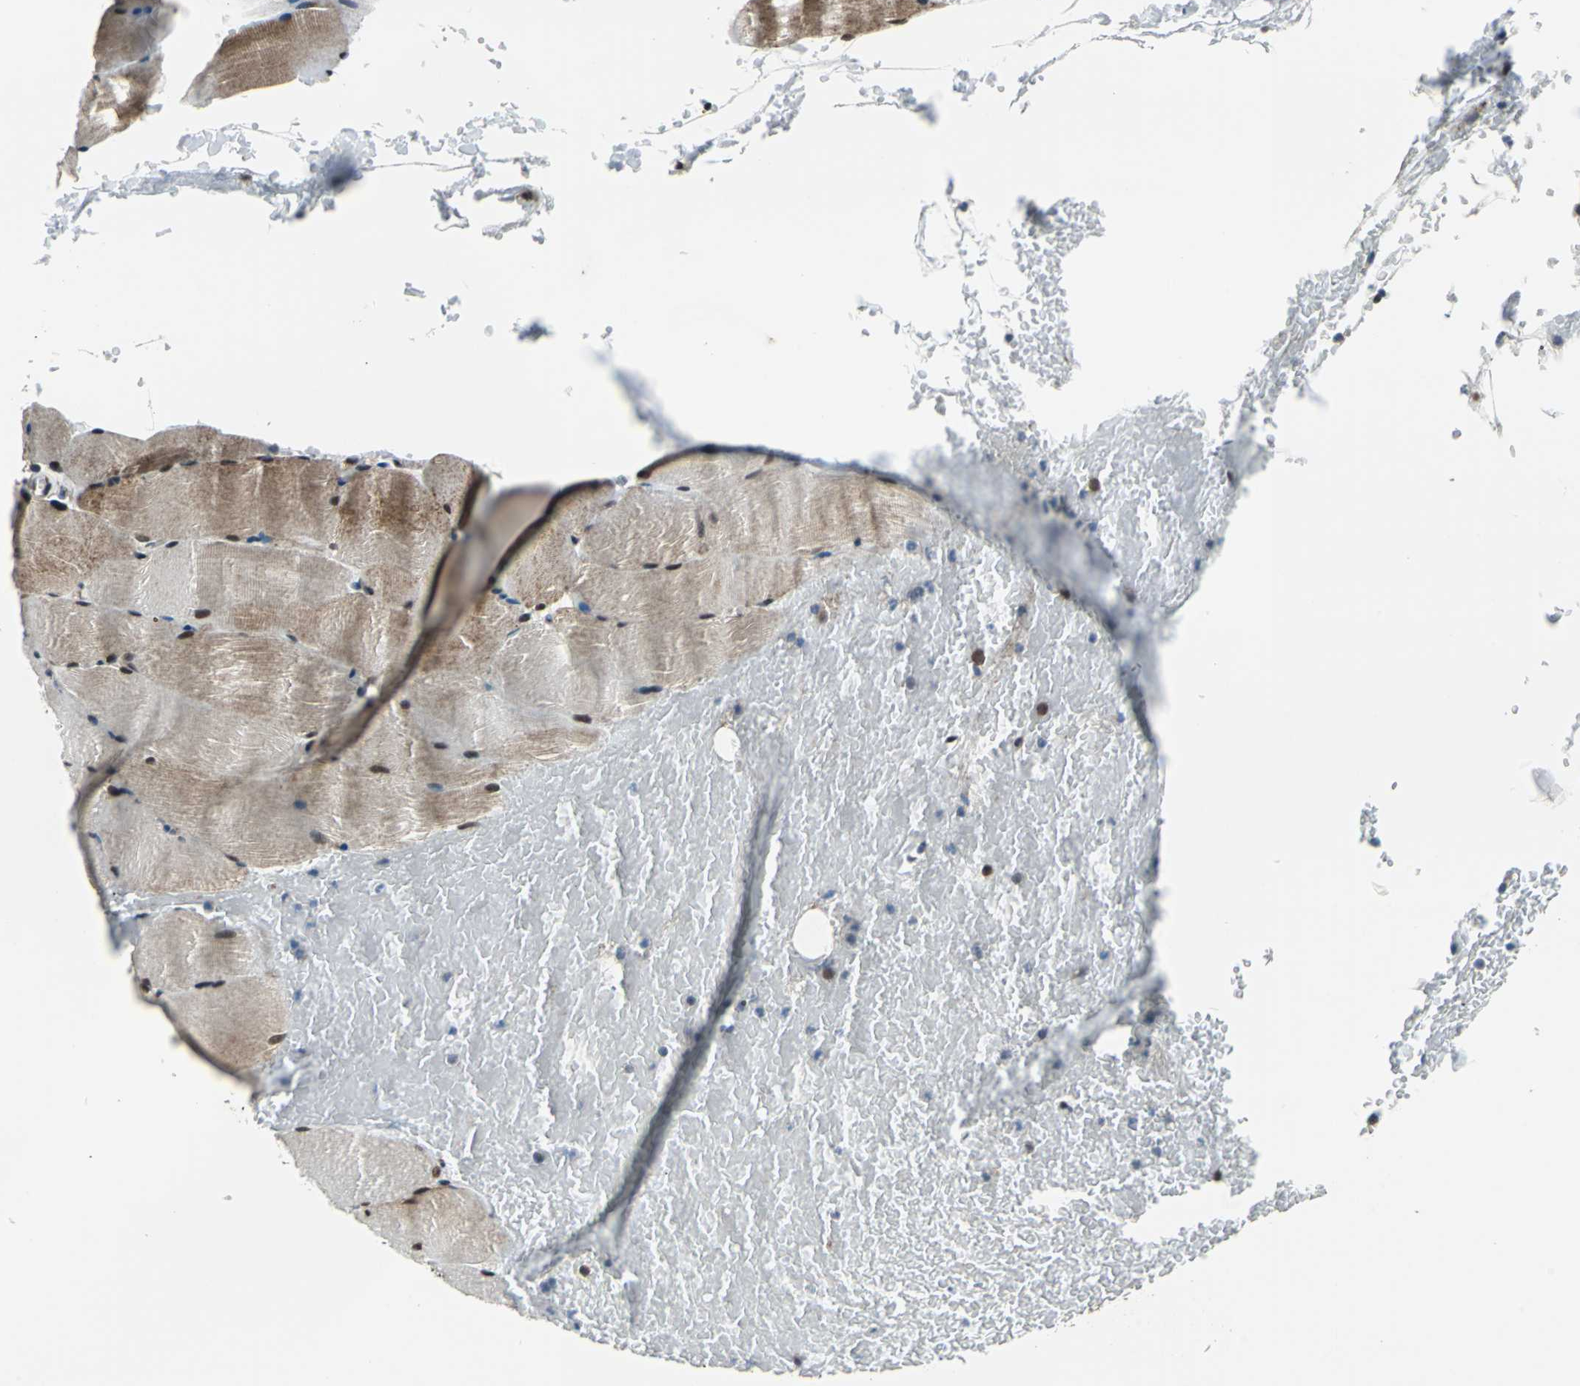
{"staining": {"intensity": "moderate", "quantity": "25%-75%", "location": "cytoplasmic/membranous,nuclear"}, "tissue": "skeletal muscle", "cell_type": "Myocytes", "image_type": "normal", "snomed": [{"axis": "morphology", "description": "Normal tissue, NOS"}, {"axis": "topography", "description": "Skeletal muscle"}, {"axis": "topography", "description": "Parathyroid gland"}], "caption": "Immunohistochemical staining of unremarkable human skeletal muscle exhibits 25%-75% levels of moderate cytoplasmic/membranous,nuclear protein expression in approximately 25%-75% of myocytes.", "gene": "POLR3K", "patient": {"sex": "female", "age": 37}}